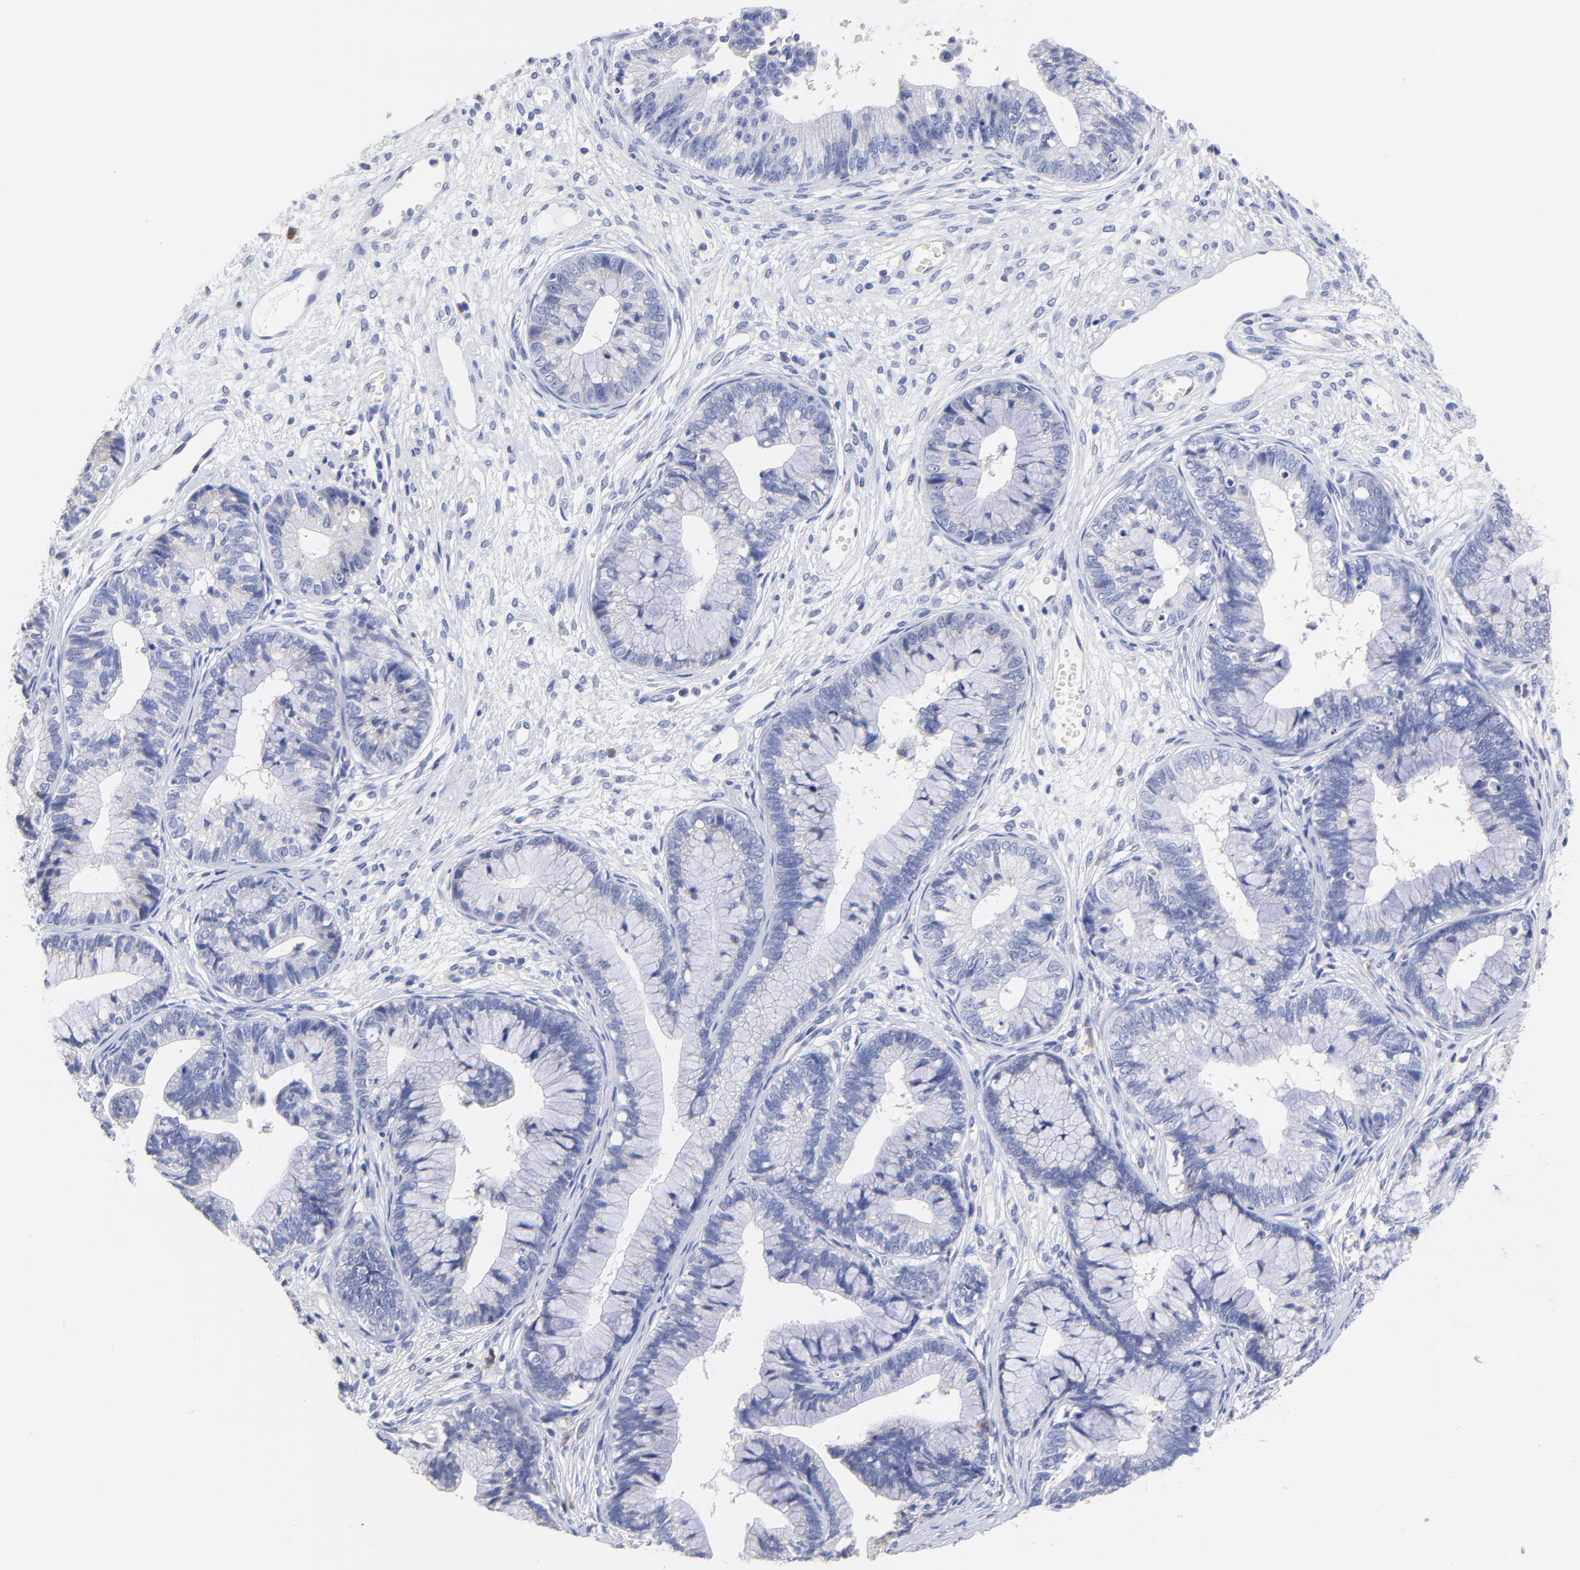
{"staining": {"intensity": "negative", "quantity": "none", "location": "none"}, "tissue": "cervical cancer", "cell_type": "Tumor cells", "image_type": "cancer", "snomed": [{"axis": "morphology", "description": "Adenocarcinoma, NOS"}, {"axis": "topography", "description": "Cervix"}], "caption": "This is a photomicrograph of IHC staining of adenocarcinoma (cervical), which shows no positivity in tumor cells.", "gene": "LAX1", "patient": {"sex": "female", "age": 44}}